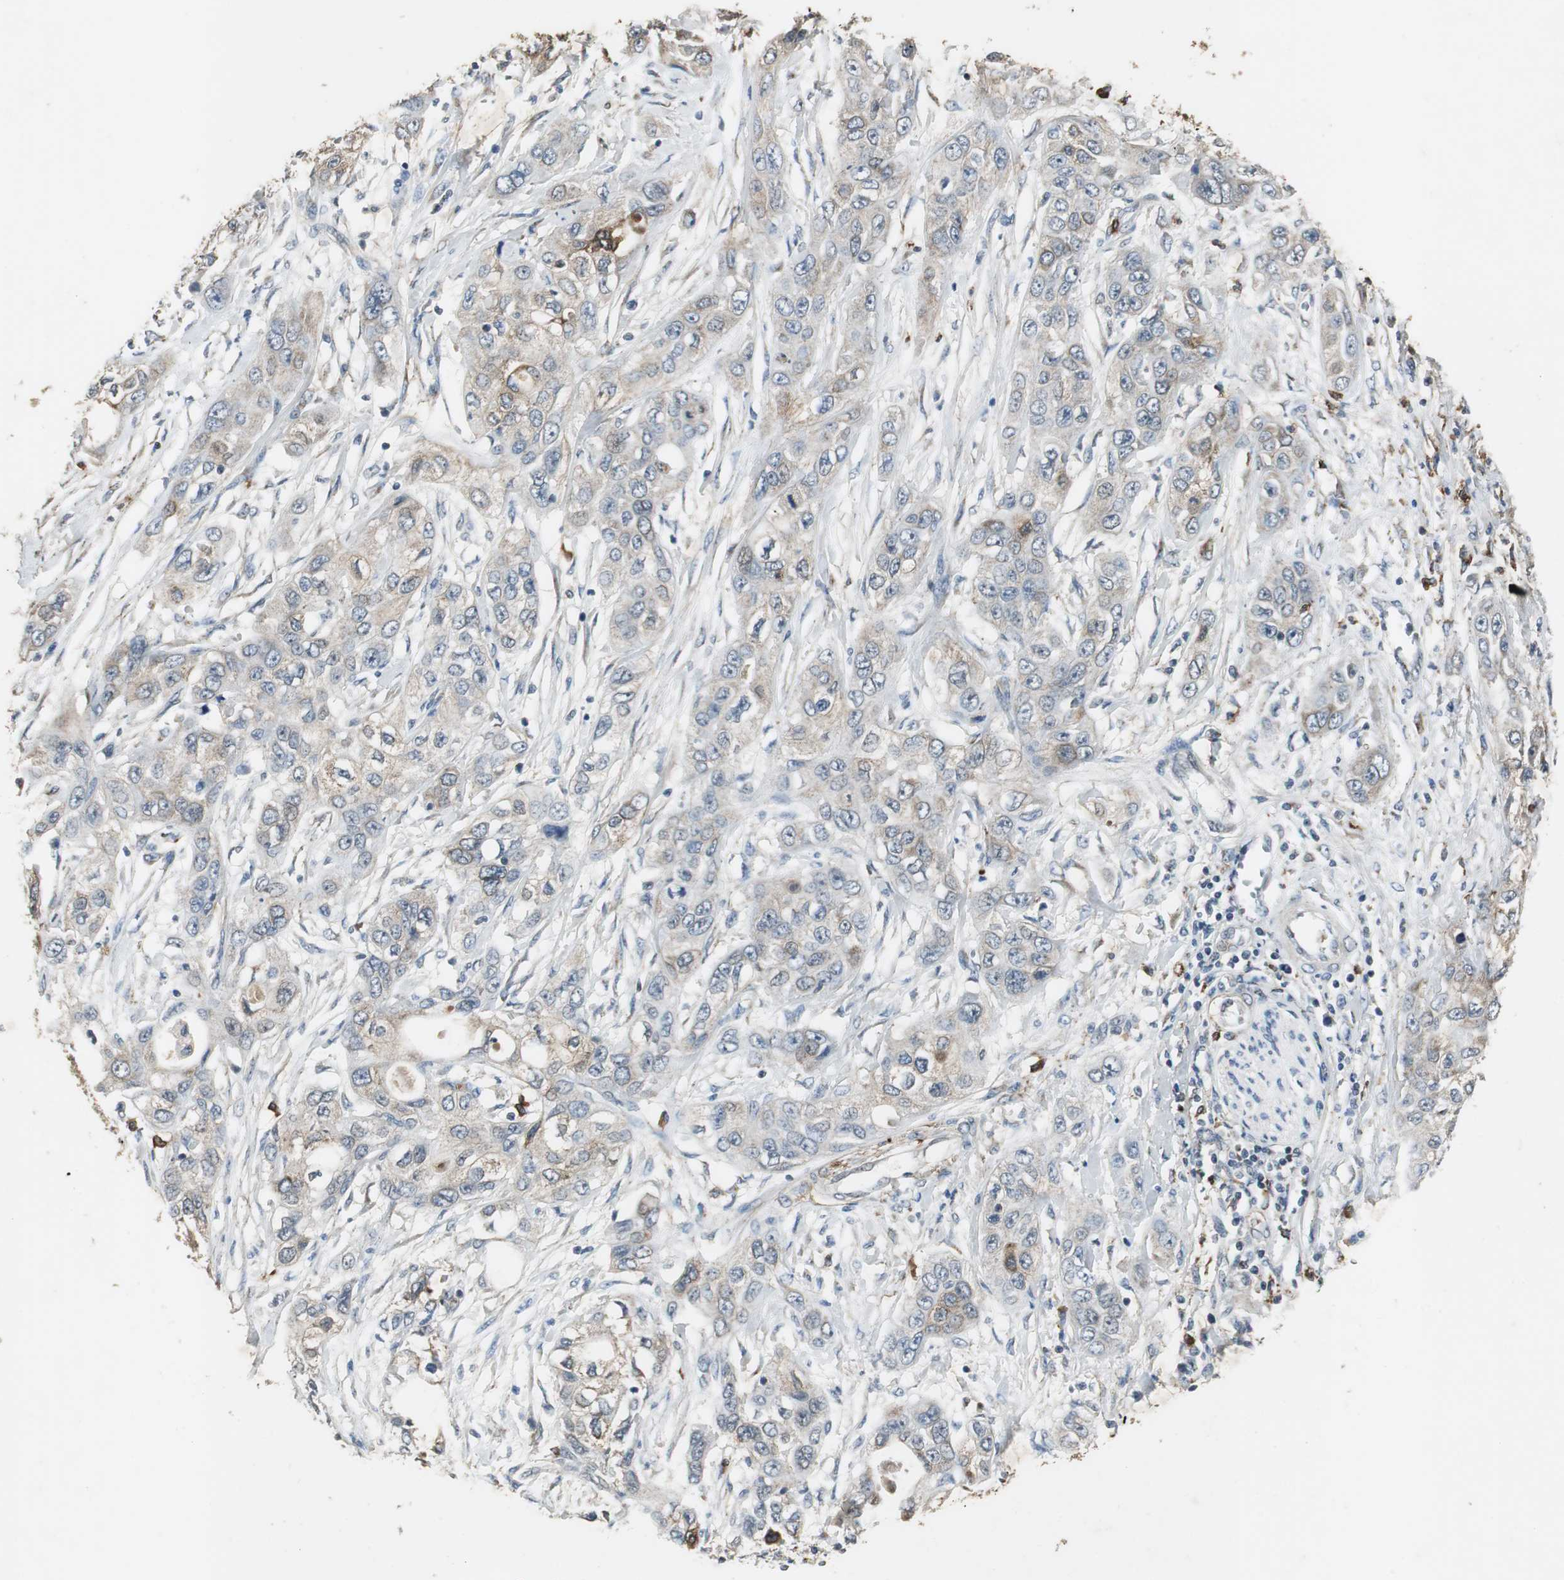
{"staining": {"intensity": "weak", "quantity": "25%-75%", "location": "cytoplasmic/membranous"}, "tissue": "pancreatic cancer", "cell_type": "Tumor cells", "image_type": "cancer", "snomed": [{"axis": "morphology", "description": "Adenocarcinoma, NOS"}, {"axis": "topography", "description": "Pancreas"}], "caption": "This is an image of IHC staining of pancreatic adenocarcinoma, which shows weak staining in the cytoplasmic/membranous of tumor cells.", "gene": "JTB", "patient": {"sex": "female", "age": 70}}